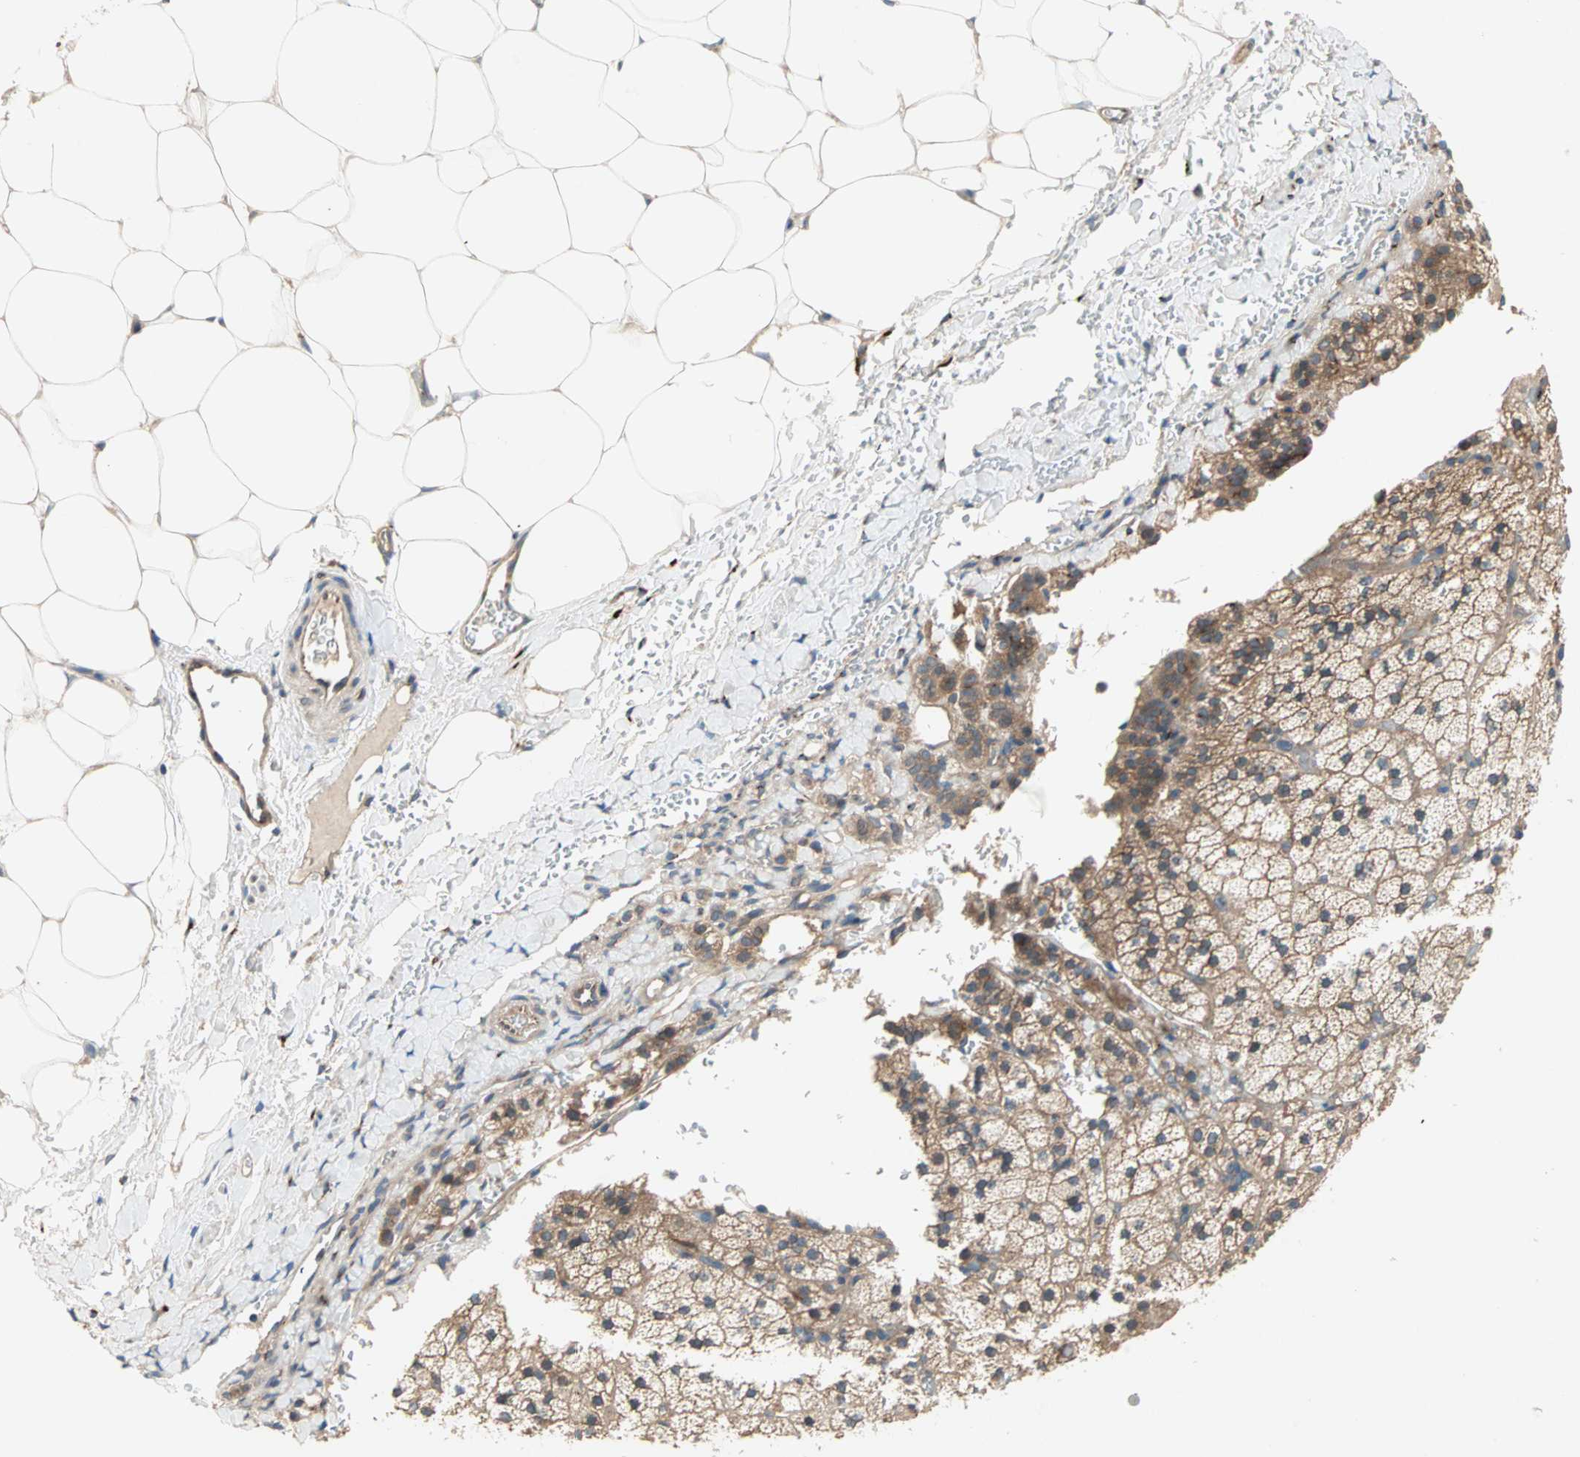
{"staining": {"intensity": "moderate", "quantity": ">75%", "location": "cytoplasmic/membranous"}, "tissue": "adrenal gland", "cell_type": "Glandular cells", "image_type": "normal", "snomed": [{"axis": "morphology", "description": "Normal tissue, NOS"}, {"axis": "topography", "description": "Adrenal gland"}], "caption": "Immunohistochemistry of benign adrenal gland demonstrates medium levels of moderate cytoplasmic/membranous staining in about >75% of glandular cells. (IHC, brightfield microscopy, high magnification).", "gene": "PDE8A", "patient": {"sex": "male", "age": 35}}